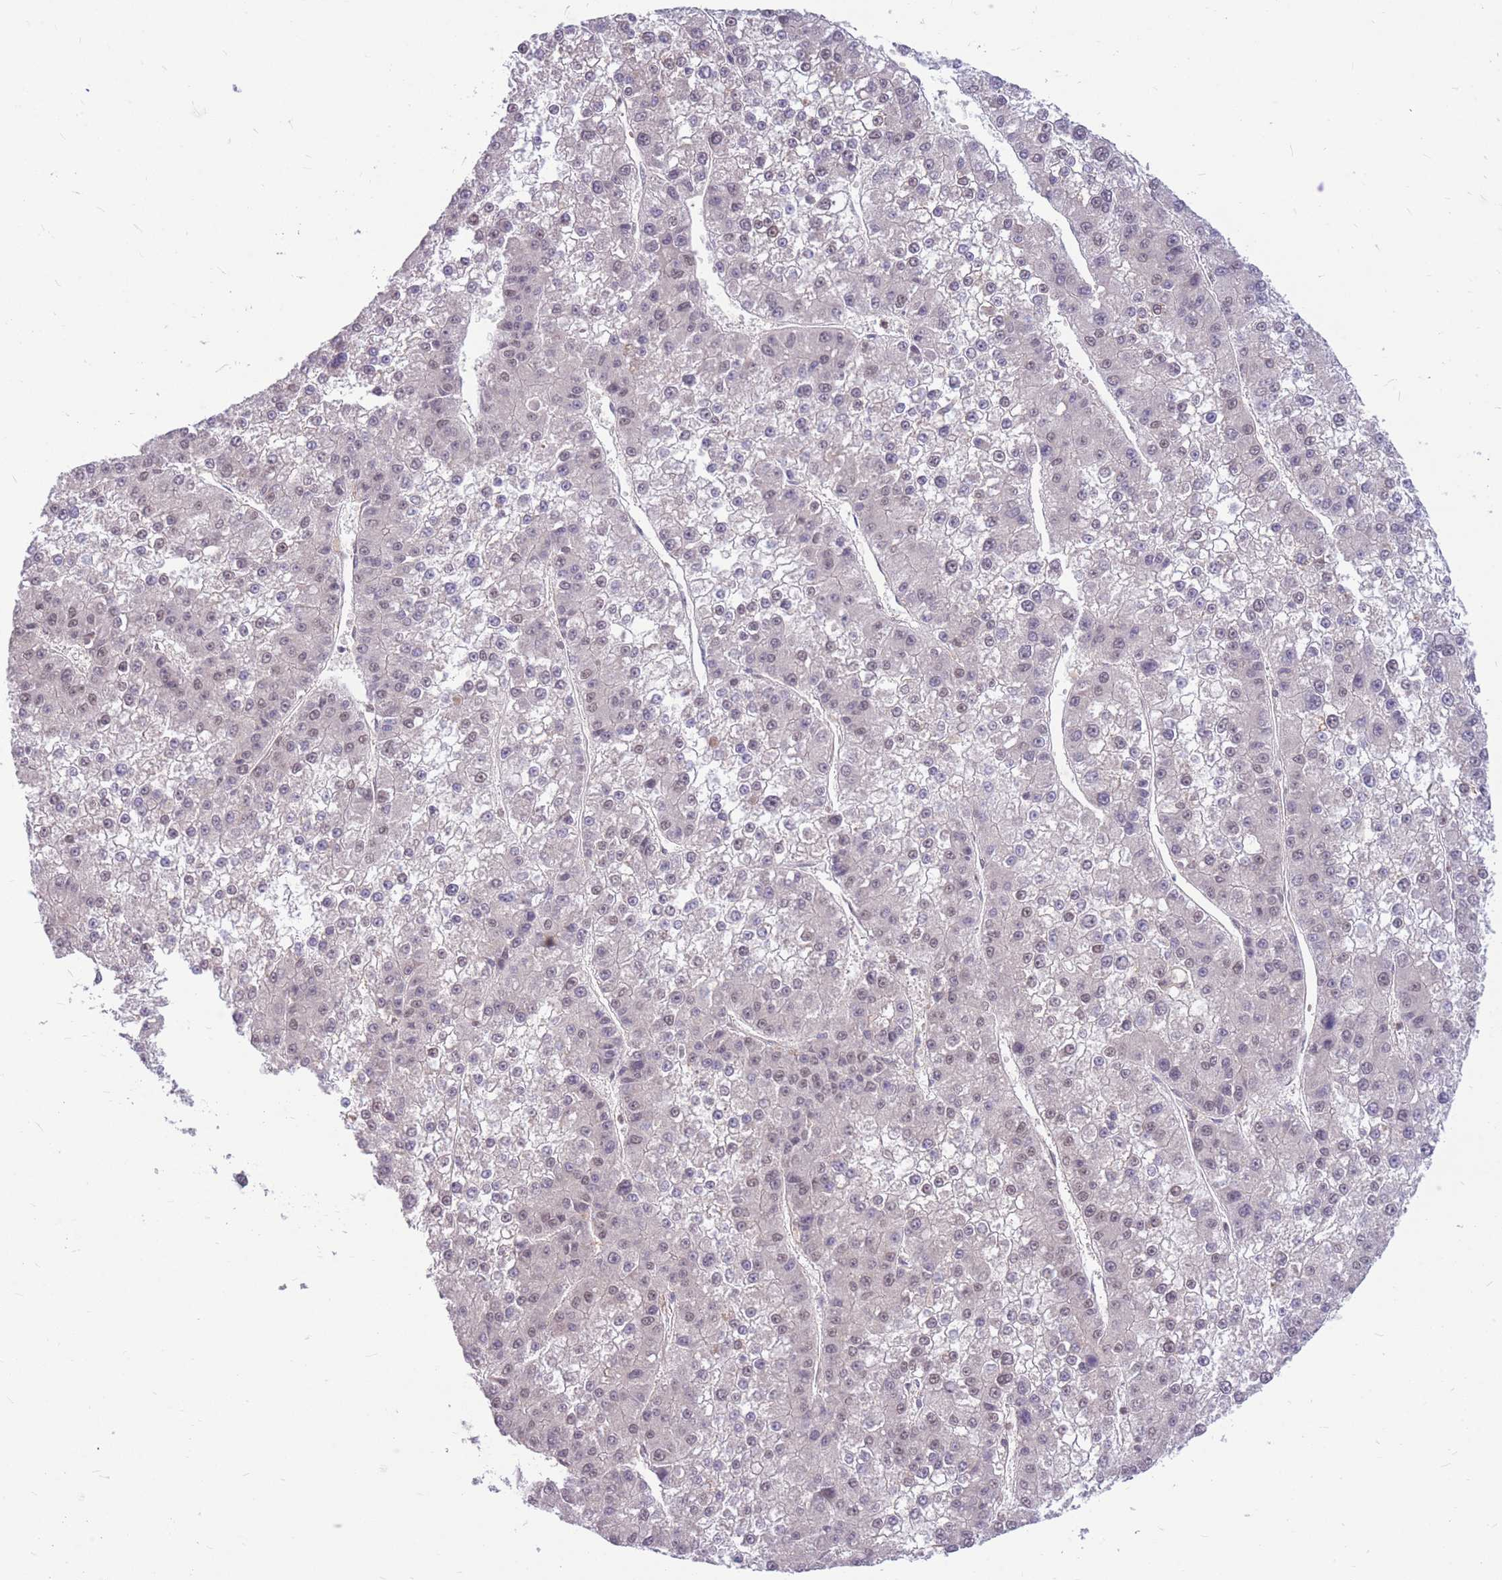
{"staining": {"intensity": "weak", "quantity": "25%-75%", "location": "nuclear"}, "tissue": "liver cancer", "cell_type": "Tumor cells", "image_type": "cancer", "snomed": [{"axis": "morphology", "description": "Carcinoma, Hepatocellular, NOS"}, {"axis": "topography", "description": "Liver"}], "caption": "Protein expression analysis of human liver cancer (hepatocellular carcinoma) reveals weak nuclear expression in about 25%-75% of tumor cells.", "gene": "TCF20", "patient": {"sex": "female", "age": 73}}